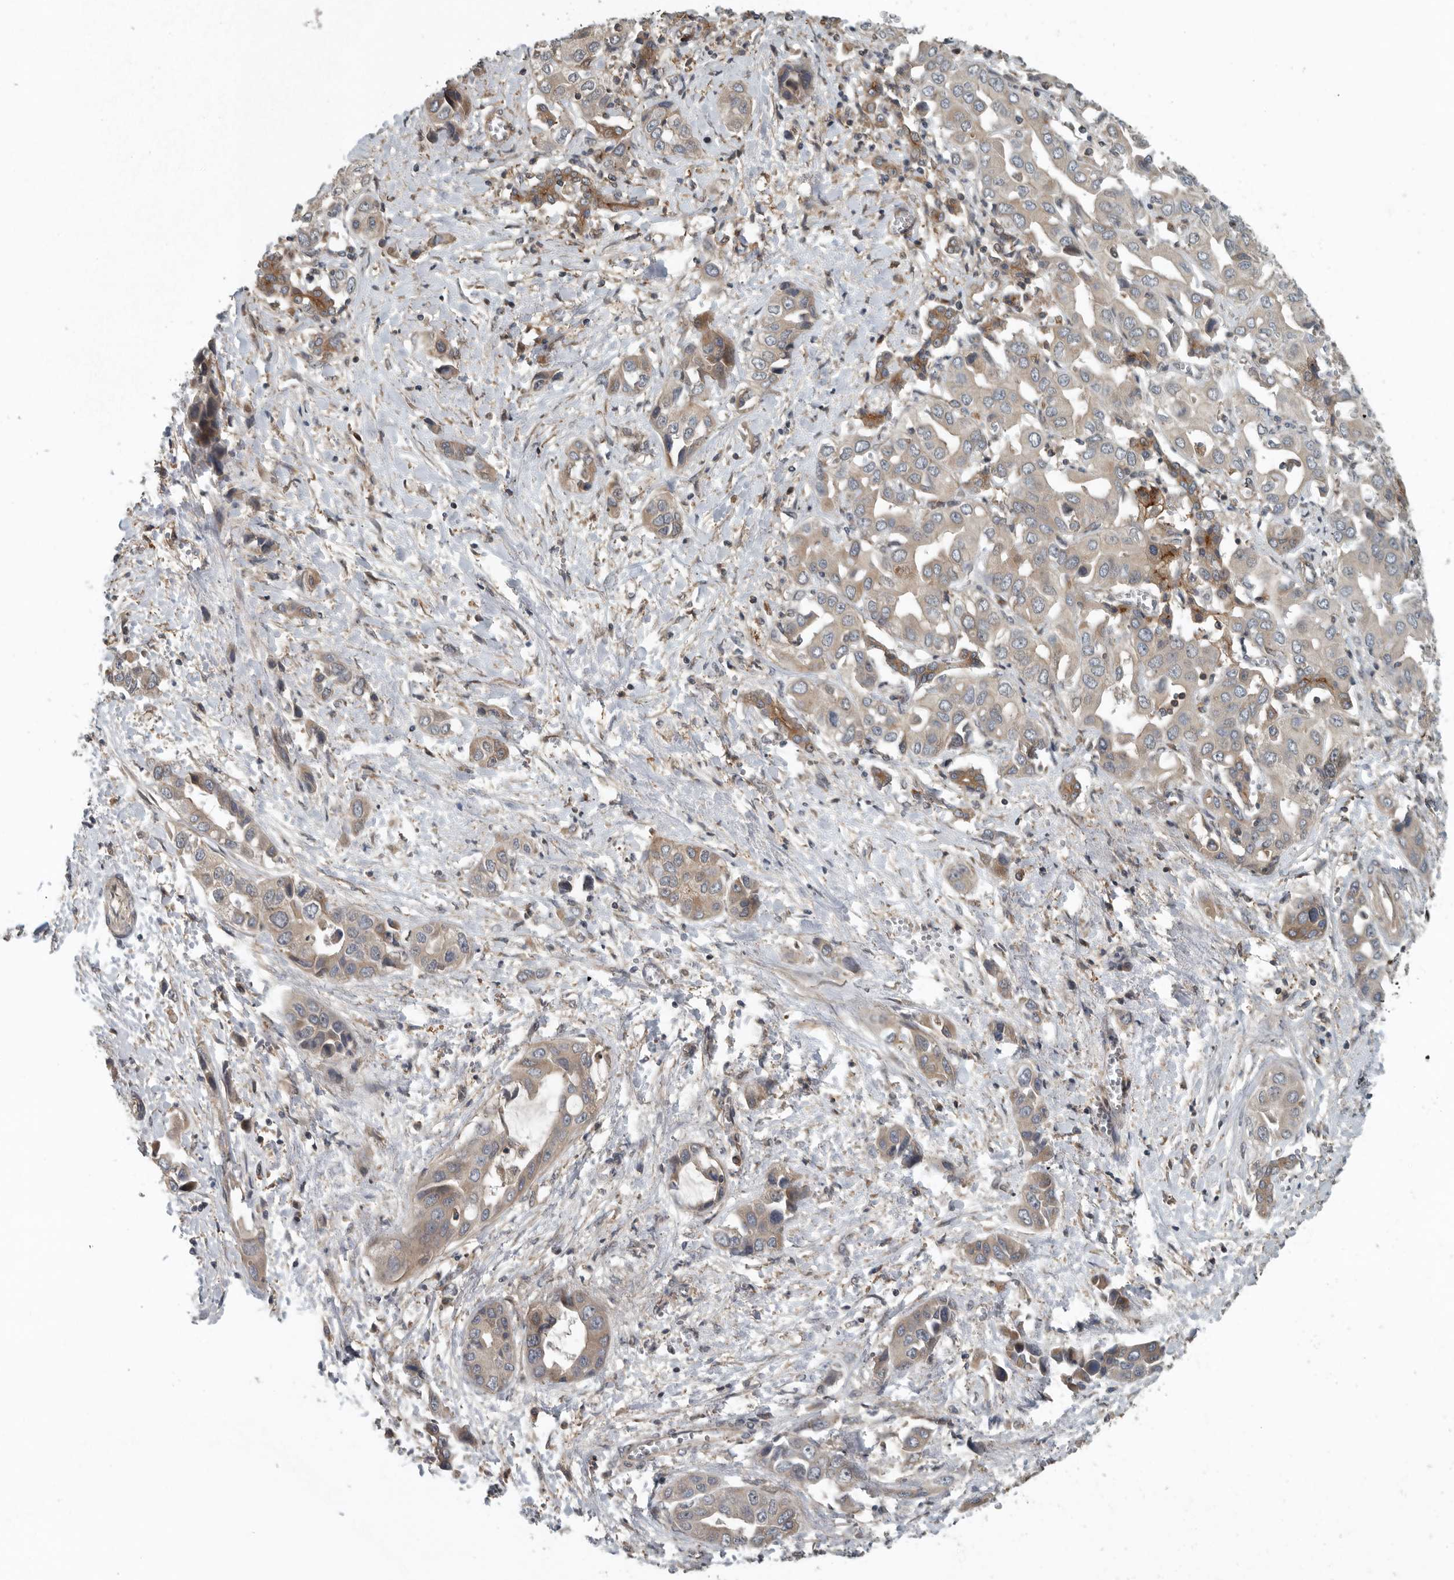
{"staining": {"intensity": "weak", "quantity": "25%-75%", "location": "cytoplasmic/membranous"}, "tissue": "liver cancer", "cell_type": "Tumor cells", "image_type": "cancer", "snomed": [{"axis": "morphology", "description": "Cholangiocarcinoma"}, {"axis": "topography", "description": "Liver"}], "caption": "Cholangiocarcinoma (liver) tissue exhibits weak cytoplasmic/membranous expression in approximately 25%-75% of tumor cells", "gene": "AMFR", "patient": {"sex": "female", "age": 52}}